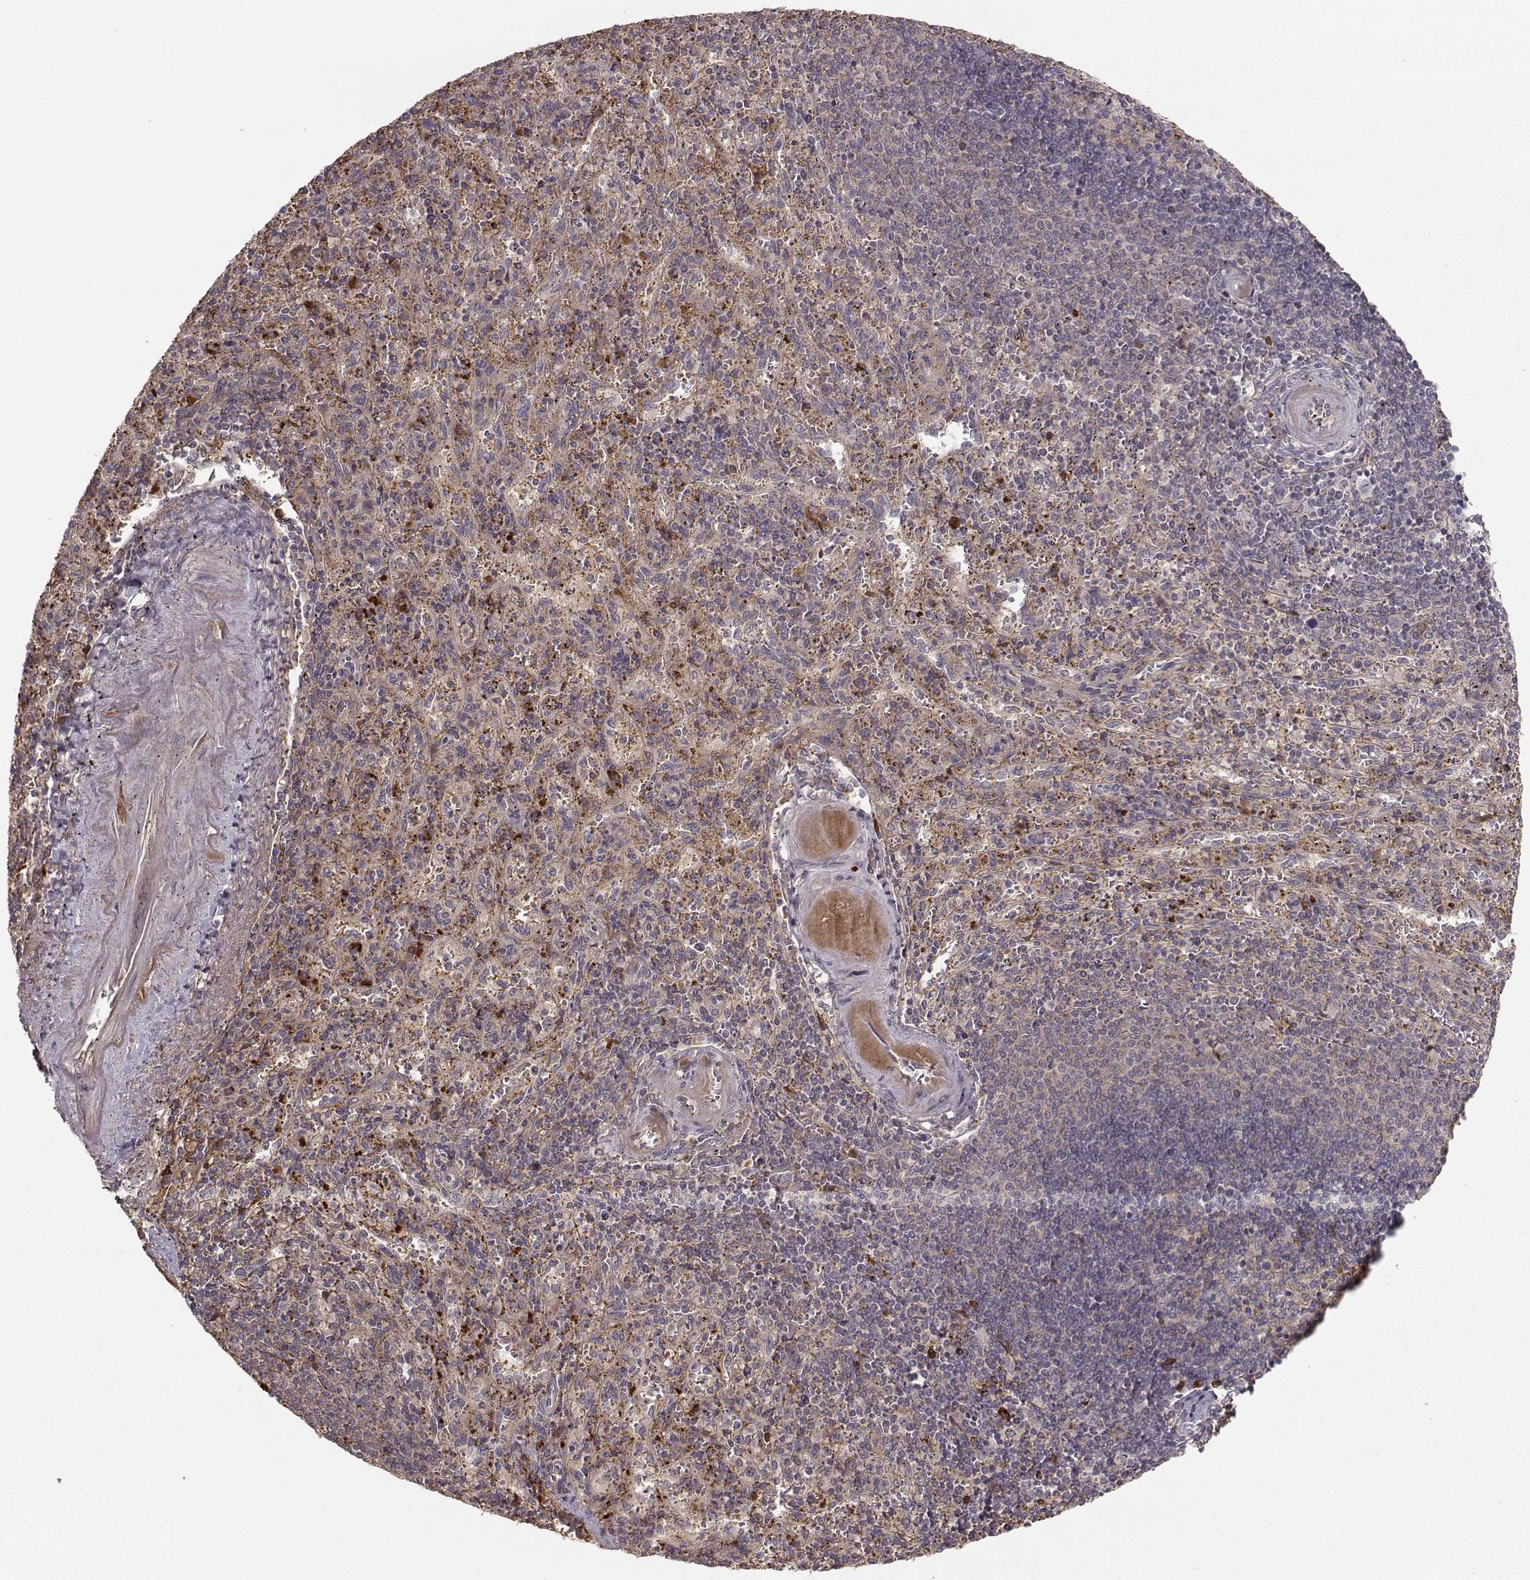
{"staining": {"intensity": "weak", "quantity": "25%-75%", "location": "cytoplasmic/membranous"}, "tissue": "spleen", "cell_type": "Cells in red pulp", "image_type": "normal", "snomed": [{"axis": "morphology", "description": "Normal tissue, NOS"}, {"axis": "topography", "description": "Spleen"}], "caption": "Protein expression analysis of unremarkable spleen exhibits weak cytoplasmic/membranous expression in about 25%-75% of cells in red pulp.", "gene": "WNT6", "patient": {"sex": "male", "age": 57}}